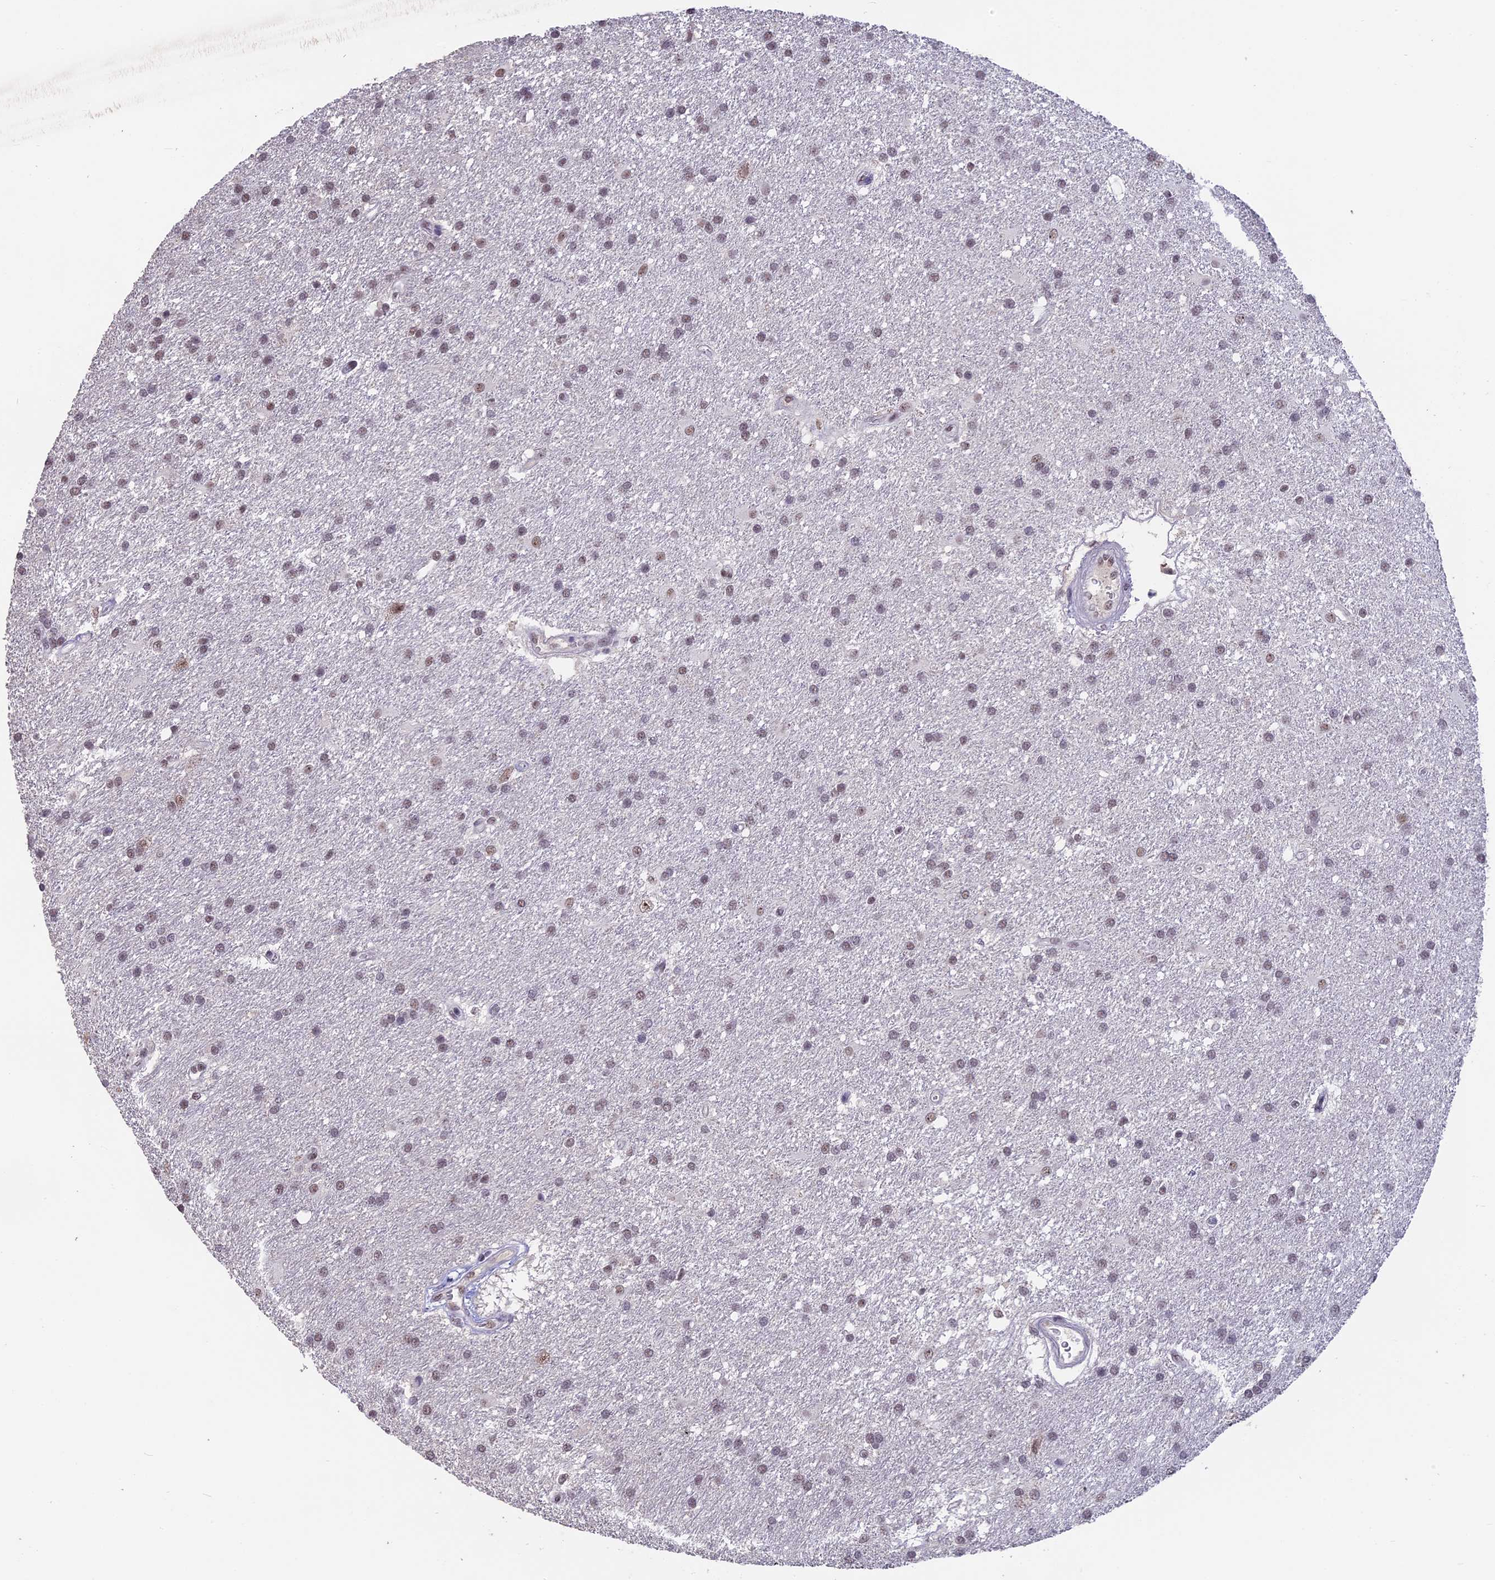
{"staining": {"intensity": "weak", "quantity": ">75%", "location": "nuclear"}, "tissue": "glioma", "cell_type": "Tumor cells", "image_type": "cancer", "snomed": [{"axis": "morphology", "description": "Glioma, malignant, Low grade"}, {"axis": "topography", "description": "Brain"}], "caption": "Immunohistochemical staining of malignant glioma (low-grade) displays weak nuclear protein positivity in approximately >75% of tumor cells. Nuclei are stained in blue.", "gene": "SETD2", "patient": {"sex": "male", "age": 66}}